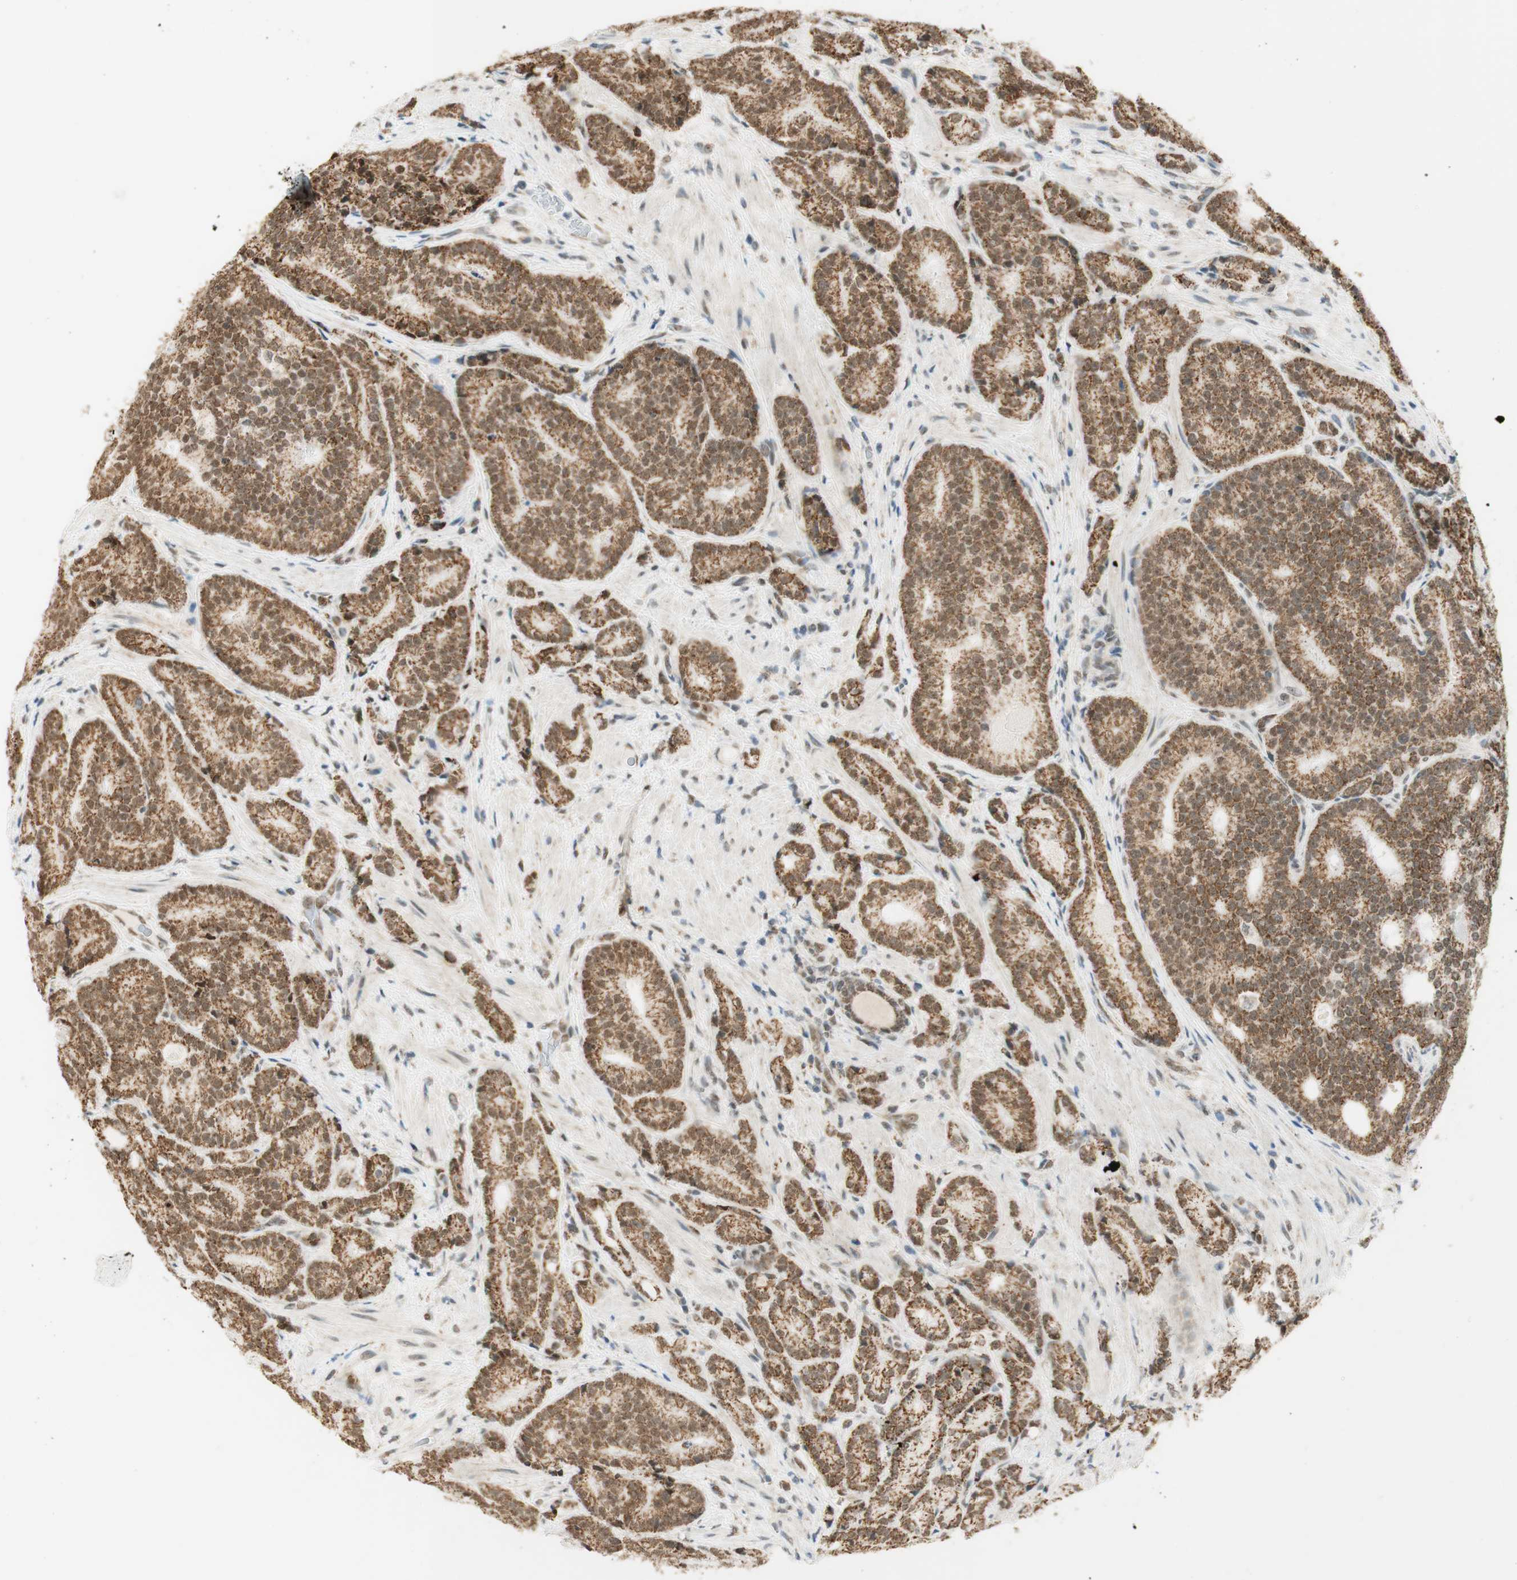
{"staining": {"intensity": "moderate", "quantity": ">75%", "location": "cytoplasmic/membranous,nuclear"}, "tissue": "prostate cancer", "cell_type": "Tumor cells", "image_type": "cancer", "snomed": [{"axis": "morphology", "description": "Adenocarcinoma, High grade"}, {"axis": "topography", "description": "Prostate"}], "caption": "High-grade adenocarcinoma (prostate) stained with a protein marker reveals moderate staining in tumor cells.", "gene": "ZNF782", "patient": {"sex": "male", "age": 61}}